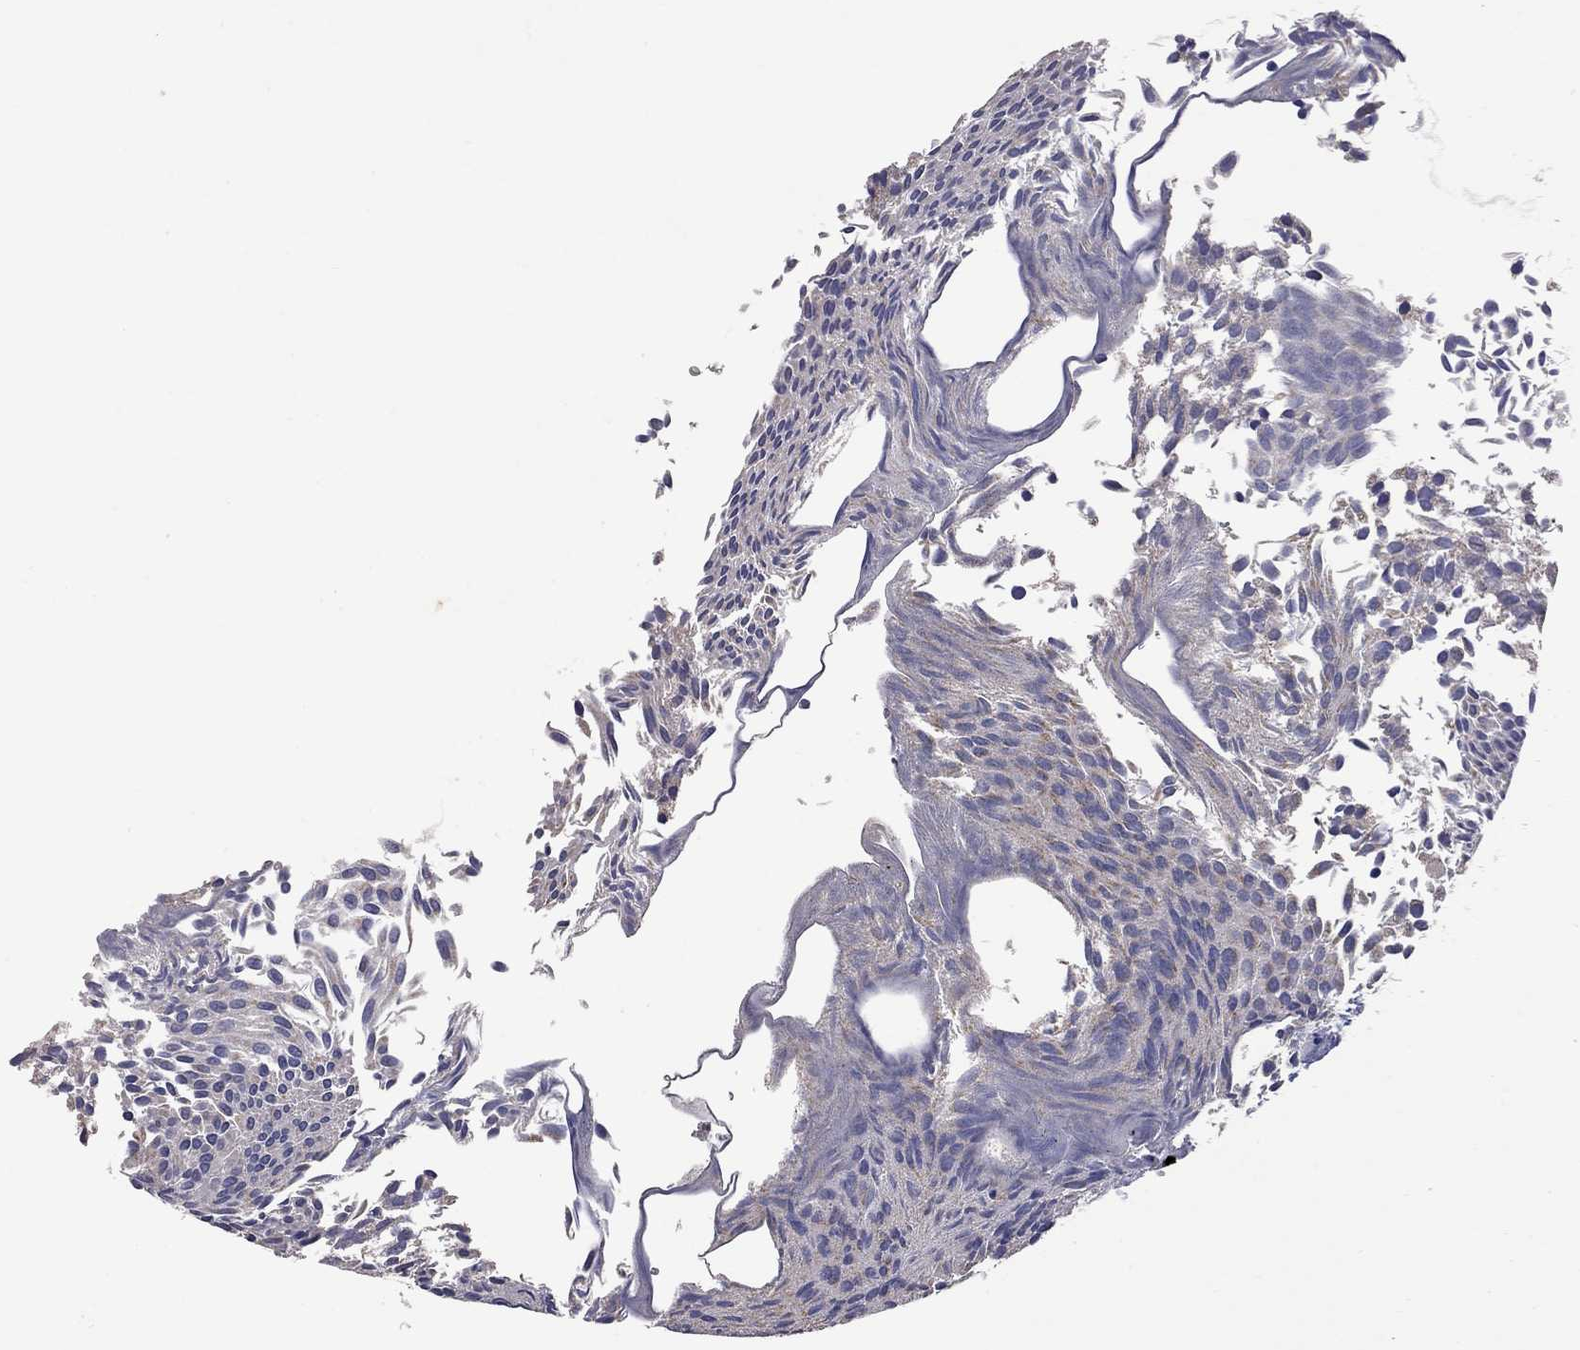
{"staining": {"intensity": "negative", "quantity": "none", "location": "none"}, "tissue": "urothelial cancer", "cell_type": "Tumor cells", "image_type": "cancer", "snomed": [{"axis": "morphology", "description": "Urothelial carcinoma, Low grade"}, {"axis": "topography", "description": "Urinary bladder"}], "caption": "Tumor cells show no significant protein expression in urothelial carcinoma (low-grade).", "gene": "HTR6", "patient": {"sex": "male", "age": 63}}